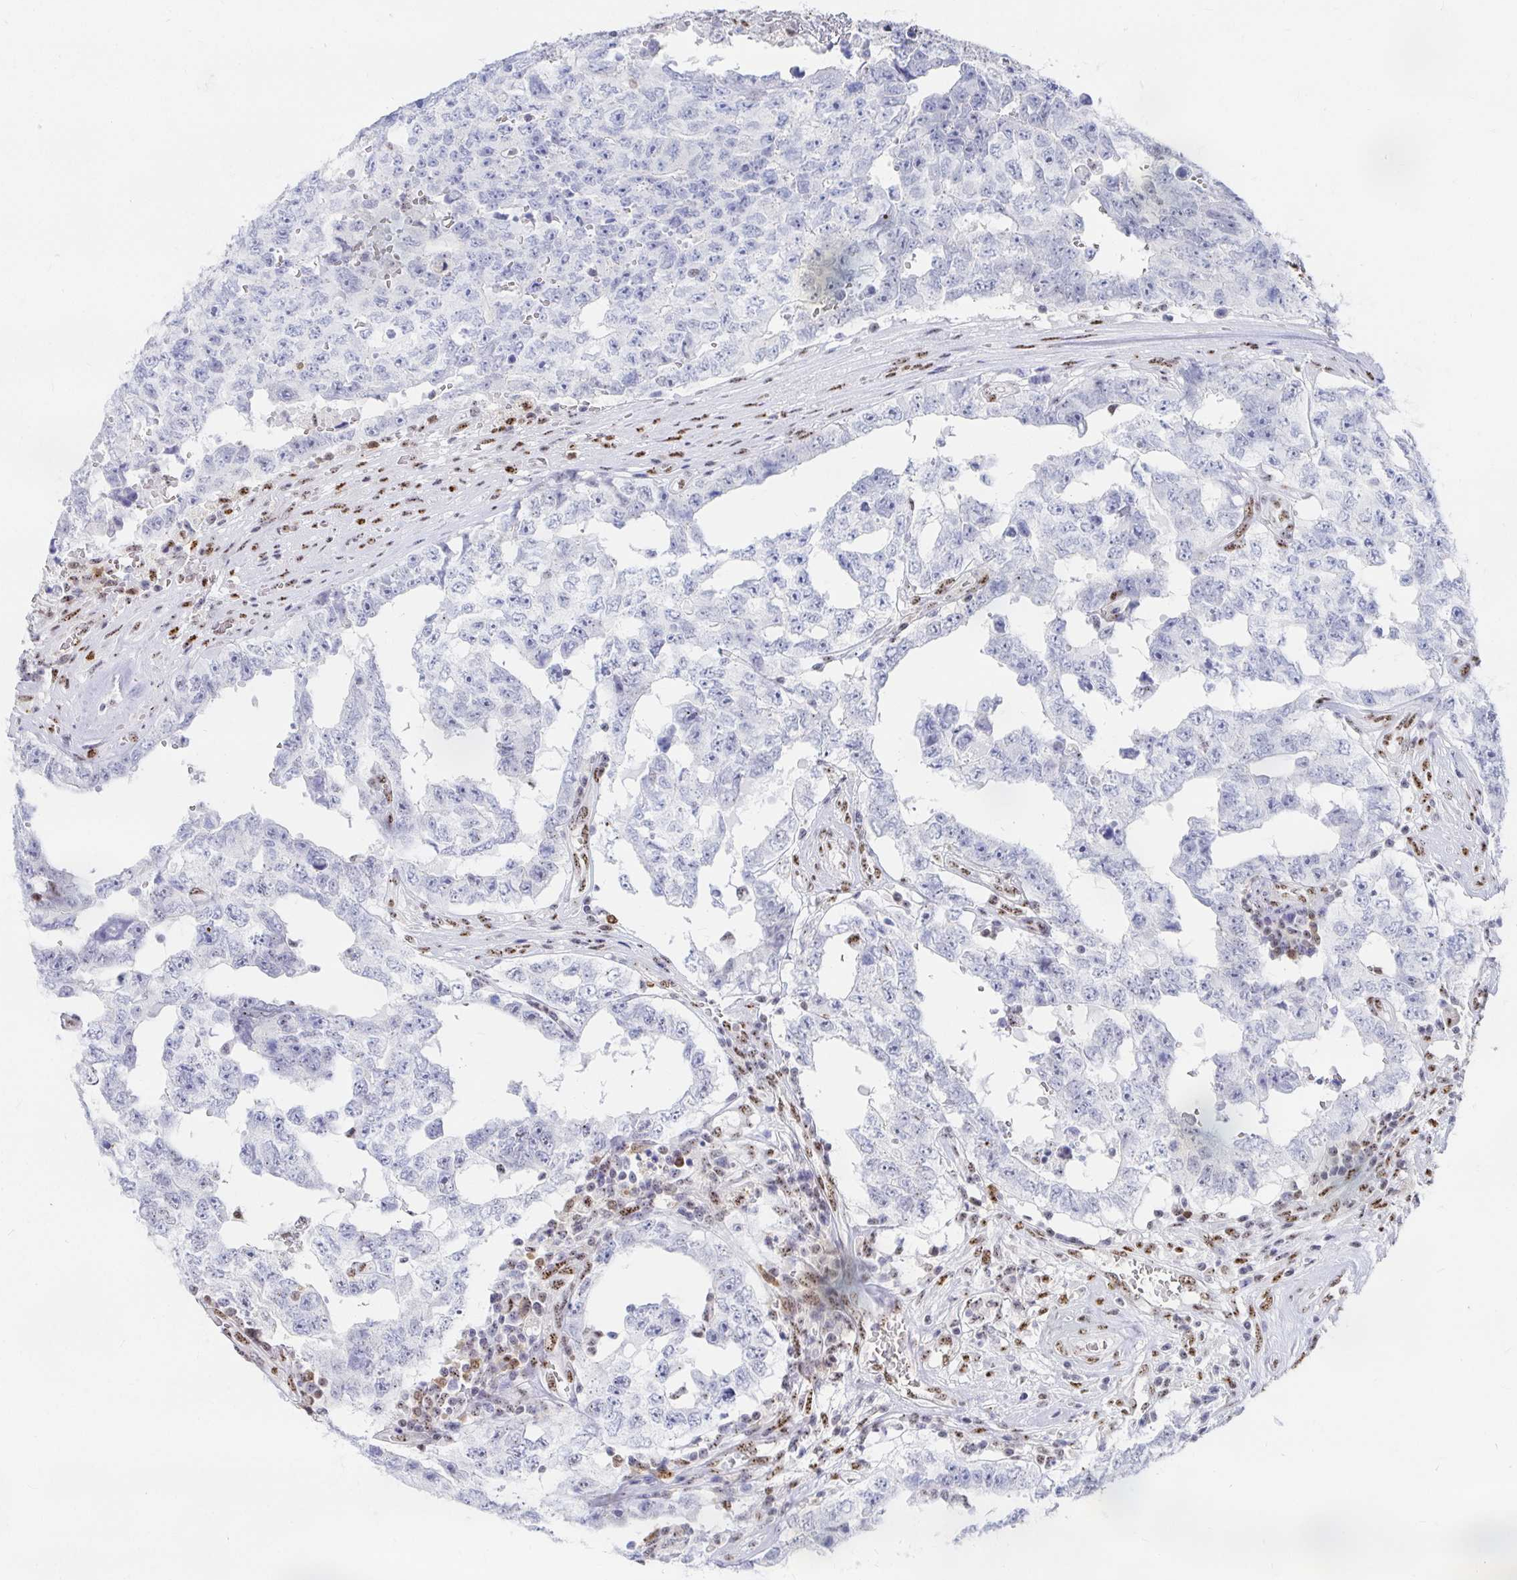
{"staining": {"intensity": "negative", "quantity": "none", "location": "none"}, "tissue": "testis cancer", "cell_type": "Tumor cells", "image_type": "cancer", "snomed": [{"axis": "morphology", "description": "Normal tissue, NOS"}, {"axis": "morphology", "description": "Carcinoma, Embryonal, NOS"}, {"axis": "topography", "description": "Testis"}, {"axis": "topography", "description": "Epididymis"}], "caption": "Tumor cells are negative for protein expression in human testis cancer.", "gene": "CLIC3", "patient": {"sex": "male", "age": 25}}